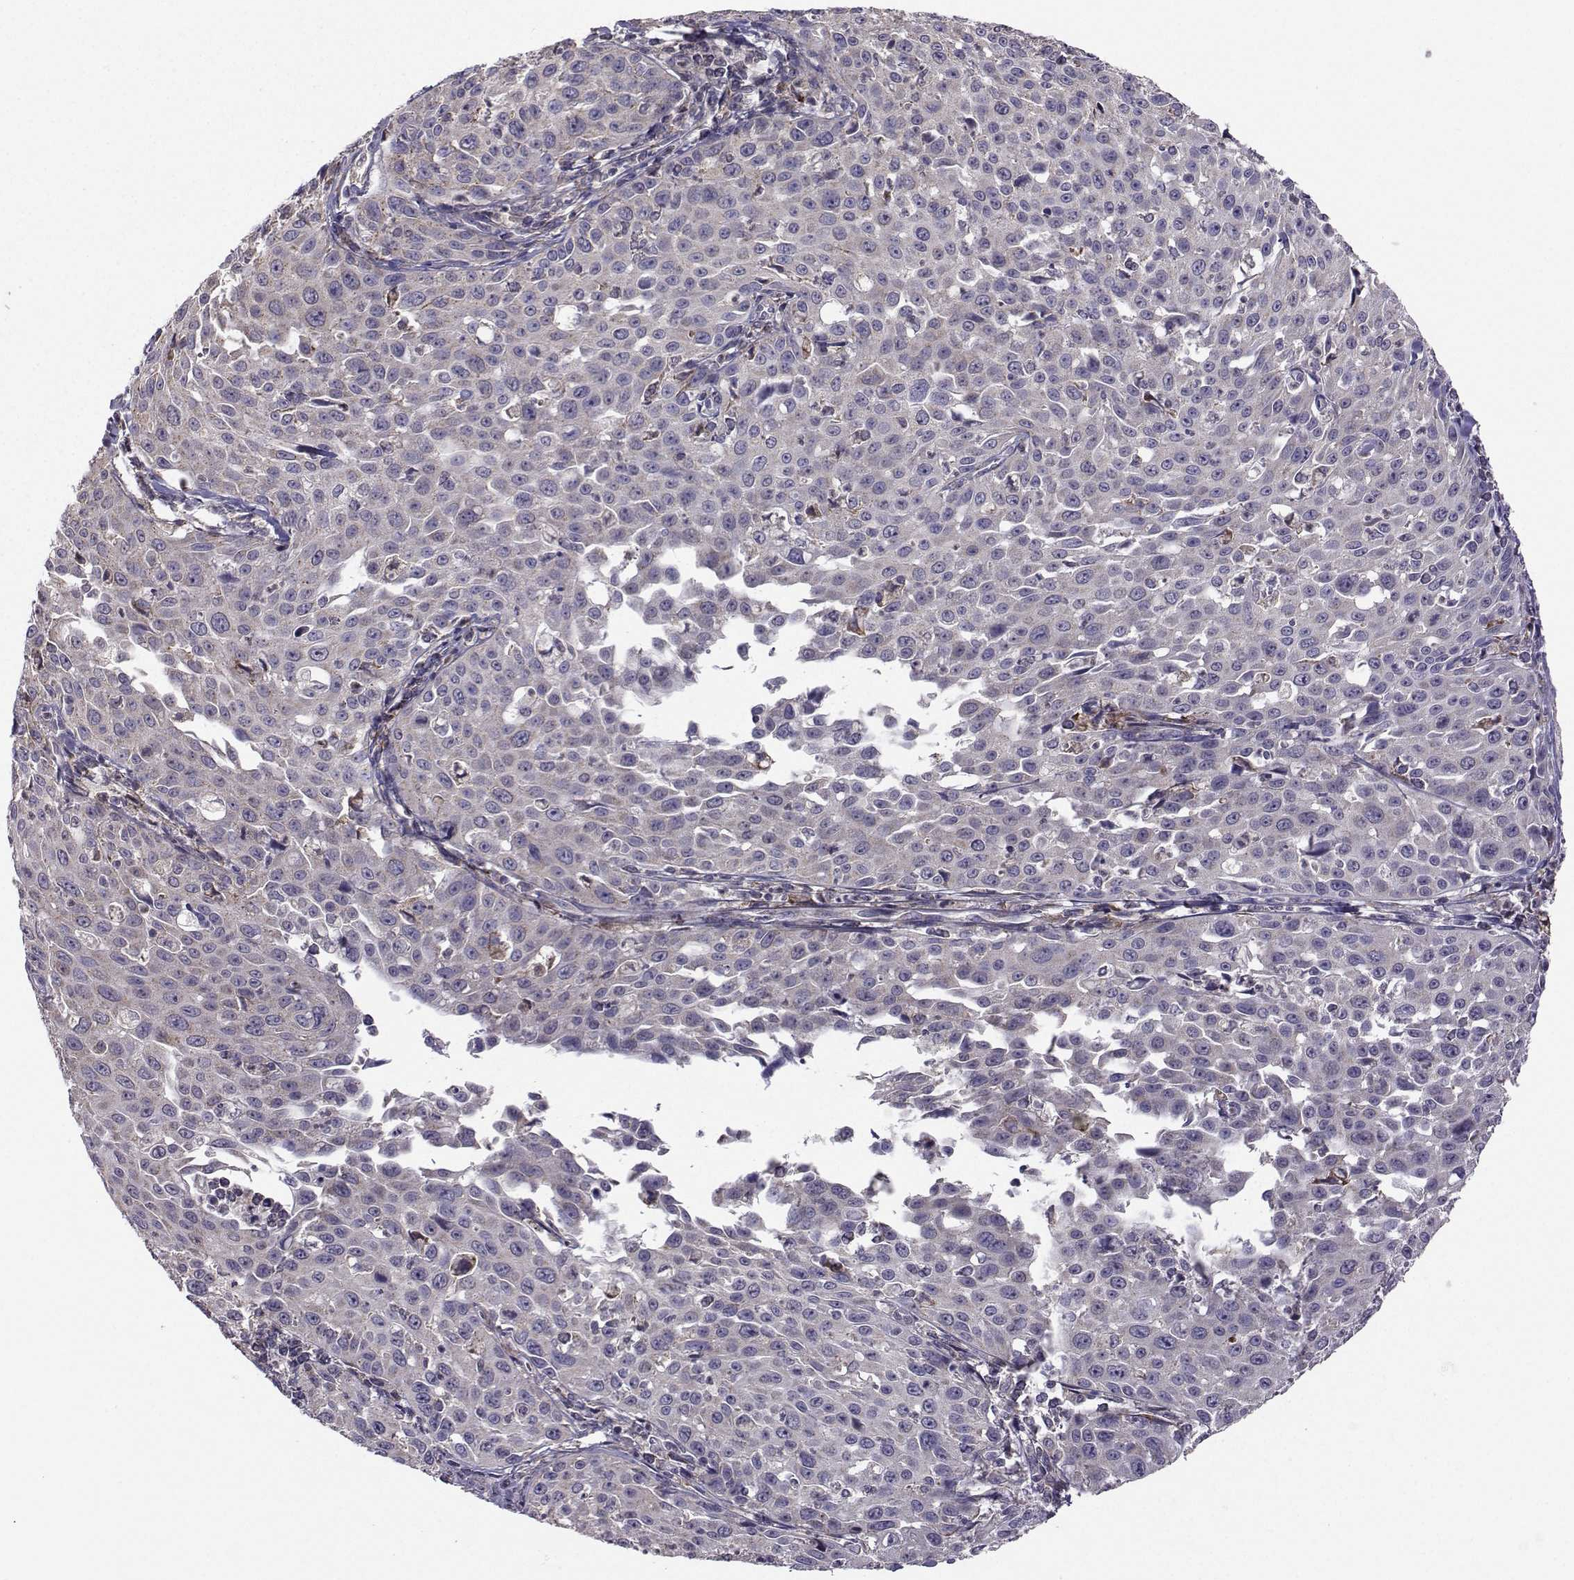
{"staining": {"intensity": "negative", "quantity": "none", "location": "none"}, "tissue": "cervical cancer", "cell_type": "Tumor cells", "image_type": "cancer", "snomed": [{"axis": "morphology", "description": "Squamous cell carcinoma, NOS"}, {"axis": "topography", "description": "Cervix"}], "caption": "The IHC histopathology image has no significant positivity in tumor cells of cervical cancer (squamous cell carcinoma) tissue.", "gene": "FCAMR", "patient": {"sex": "female", "age": 26}}